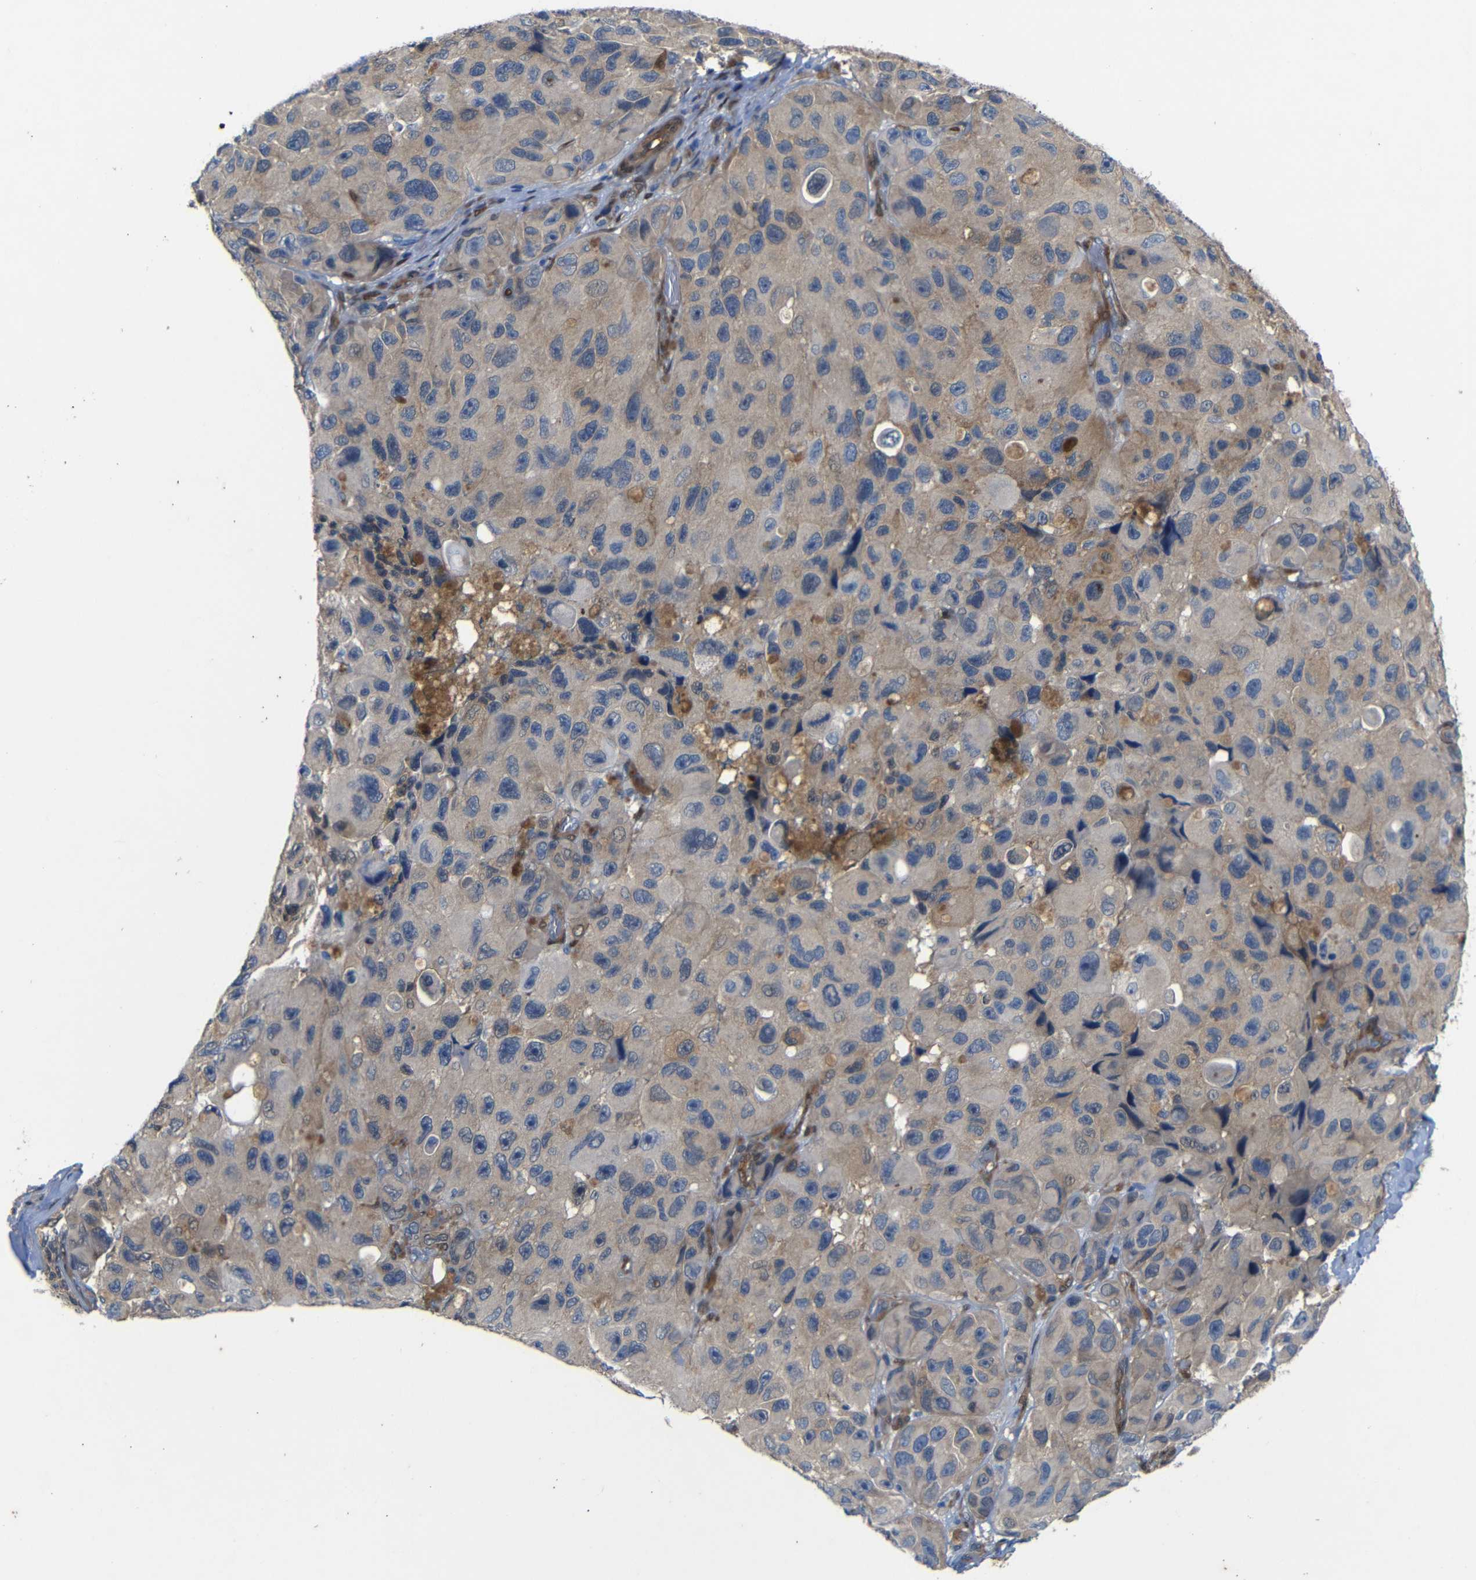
{"staining": {"intensity": "weak", "quantity": ">75%", "location": "cytoplasmic/membranous"}, "tissue": "melanoma", "cell_type": "Tumor cells", "image_type": "cancer", "snomed": [{"axis": "morphology", "description": "Malignant melanoma, NOS"}, {"axis": "topography", "description": "Skin"}], "caption": "Protein staining of malignant melanoma tissue exhibits weak cytoplasmic/membranous positivity in approximately >75% of tumor cells.", "gene": "YAP1", "patient": {"sex": "female", "age": 73}}